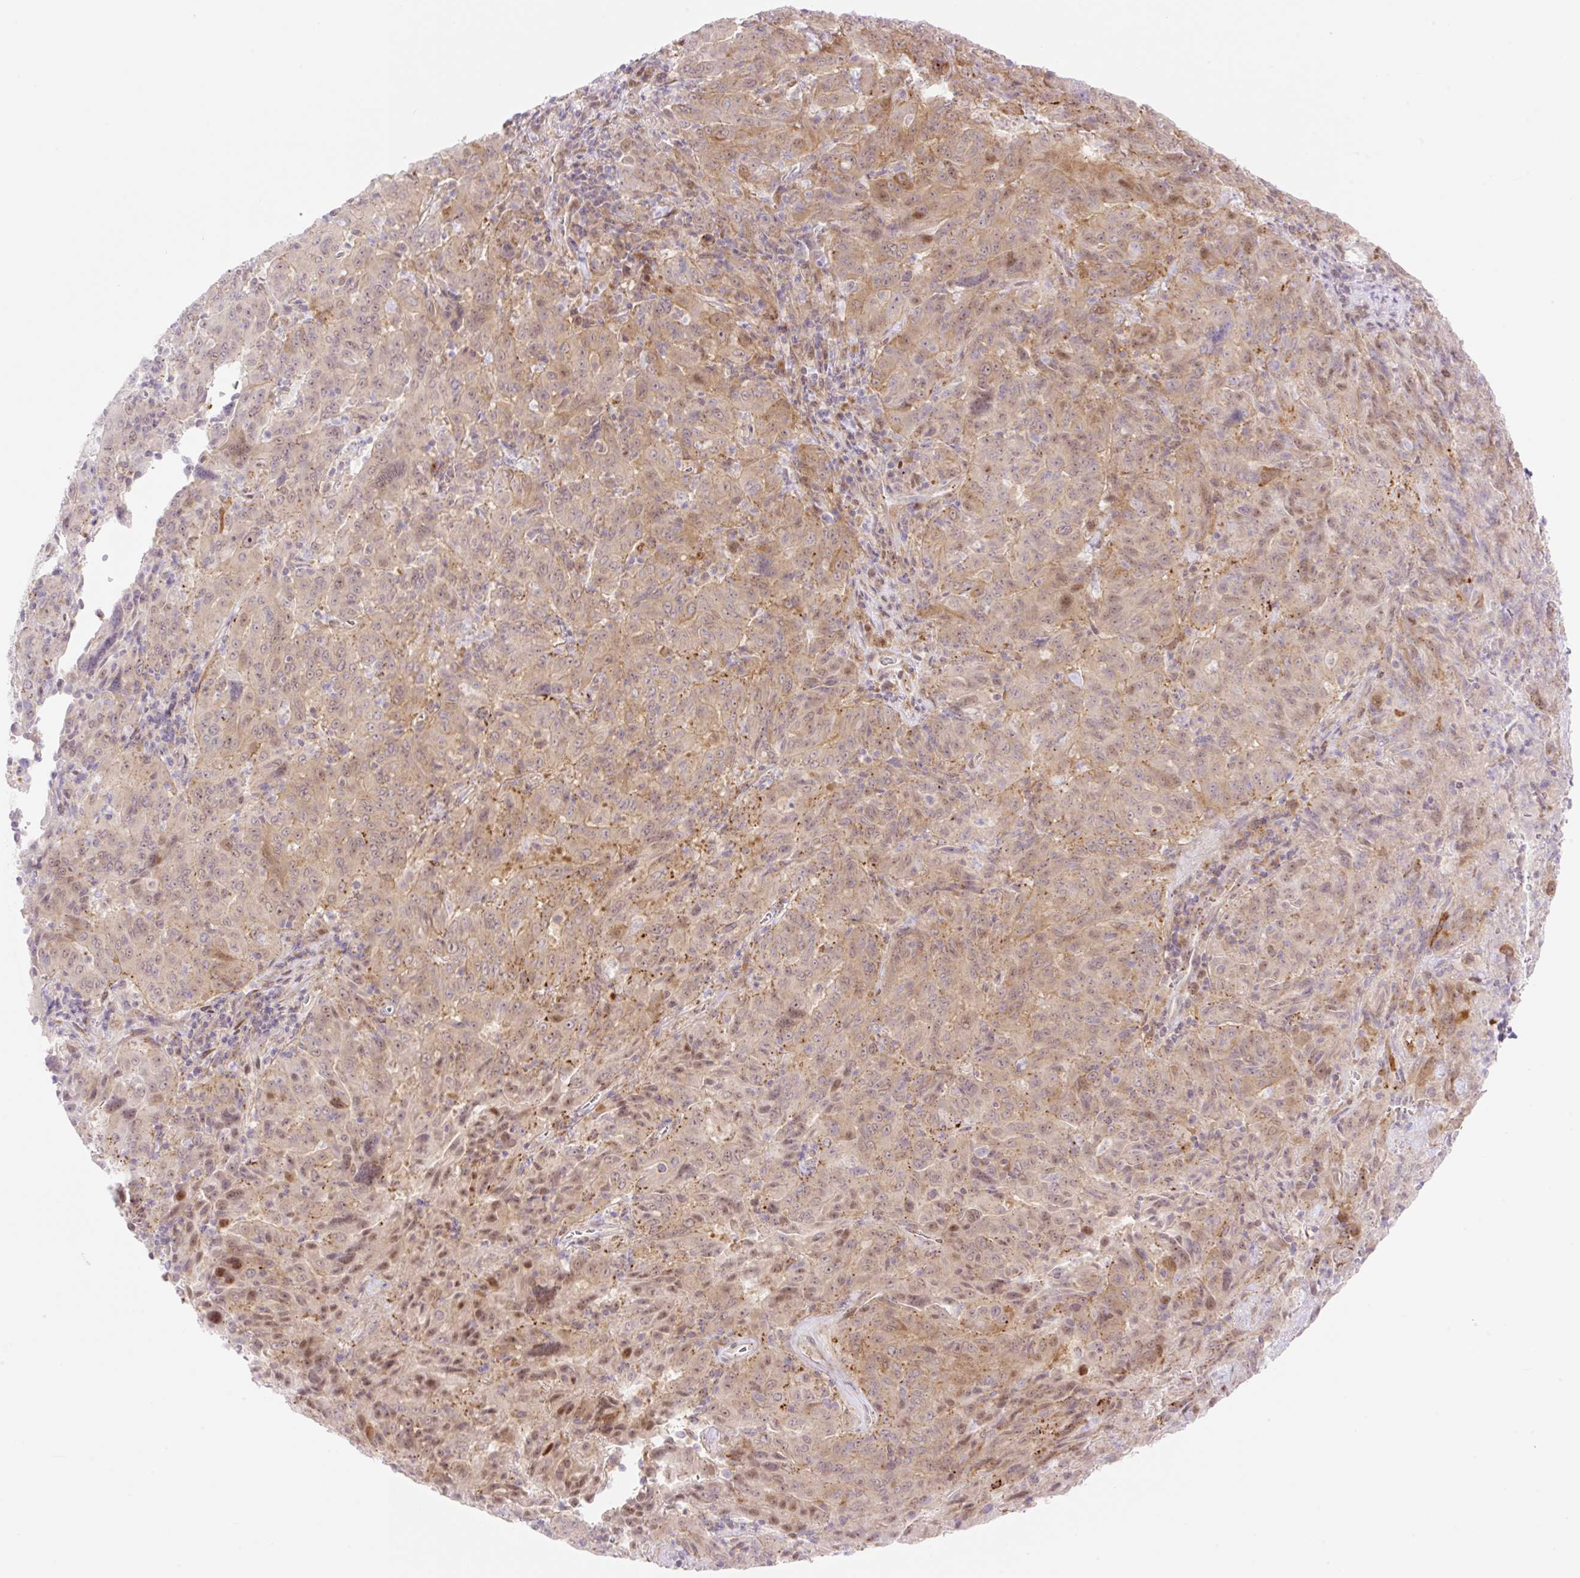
{"staining": {"intensity": "strong", "quantity": "25%-75%", "location": "cytoplasmic/membranous,nuclear"}, "tissue": "pancreatic cancer", "cell_type": "Tumor cells", "image_type": "cancer", "snomed": [{"axis": "morphology", "description": "Adenocarcinoma, NOS"}, {"axis": "topography", "description": "Pancreas"}], "caption": "About 25%-75% of tumor cells in pancreatic cancer display strong cytoplasmic/membranous and nuclear protein staining as visualized by brown immunohistochemical staining.", "gene": "ZFP41", "patient": {"sex": "male", "age": 63}}